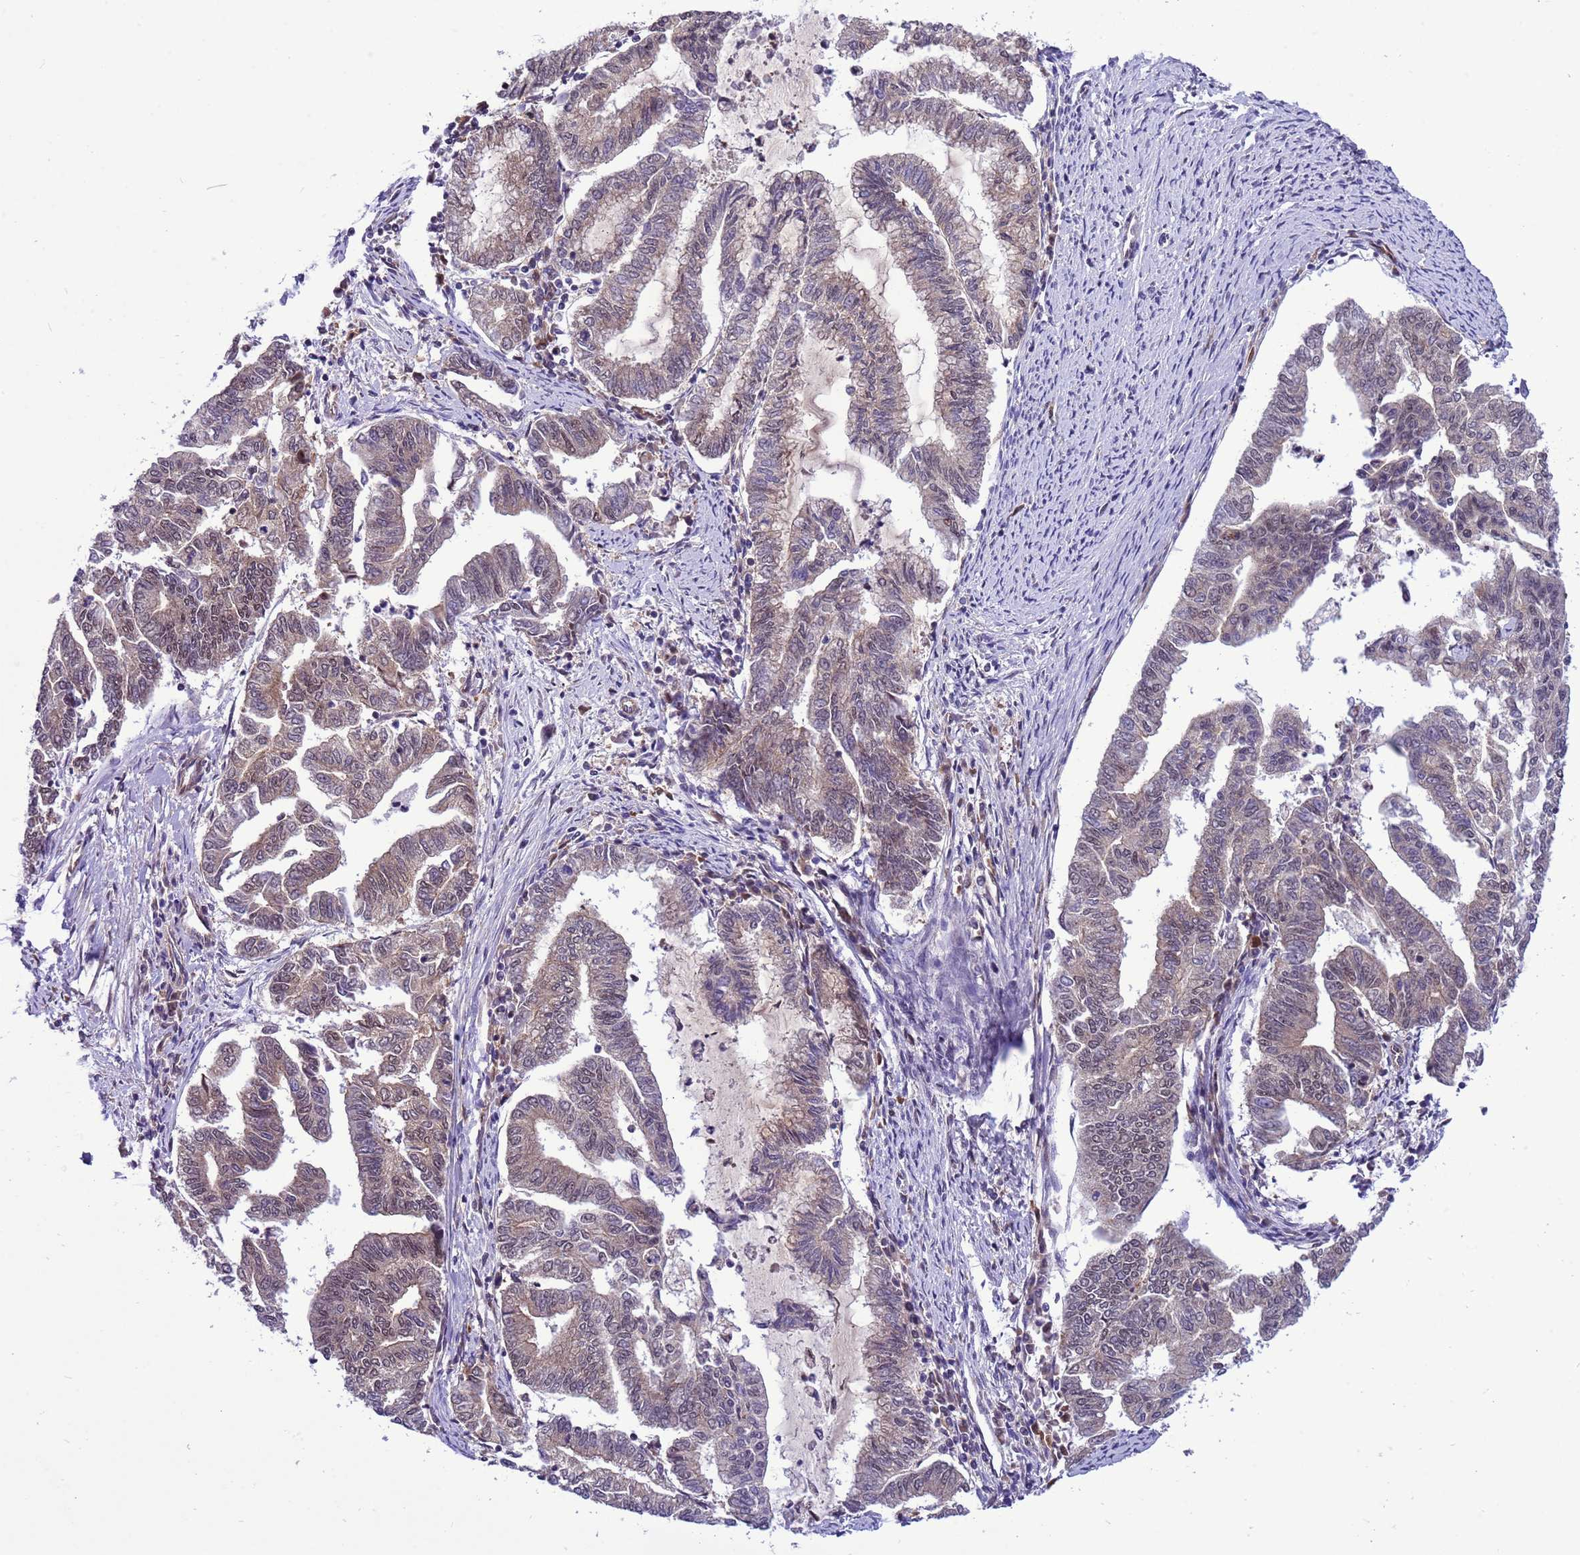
{"staining": {"intensity": "weak", "quantity": "<25%", "location": "cytoplasmic/membranous,nuclear"}, "tissue": "endometrial cancer", "cell_type": "Tumor cells", "image_type": "cancer", "snomed": [{"axis": "morphology", "description": "Adenocarcinoma, NOS"}, {"axis": "topography", "description": "Endometrium"}], "caption": "DAB immunohistochemical staining of human endometrial adenocarcinoma reveals no significant expression in tumor cells. Nuclei are stained in blue.", "gene": "RASD1", "patient": {"sex": "female", "age": 79}}